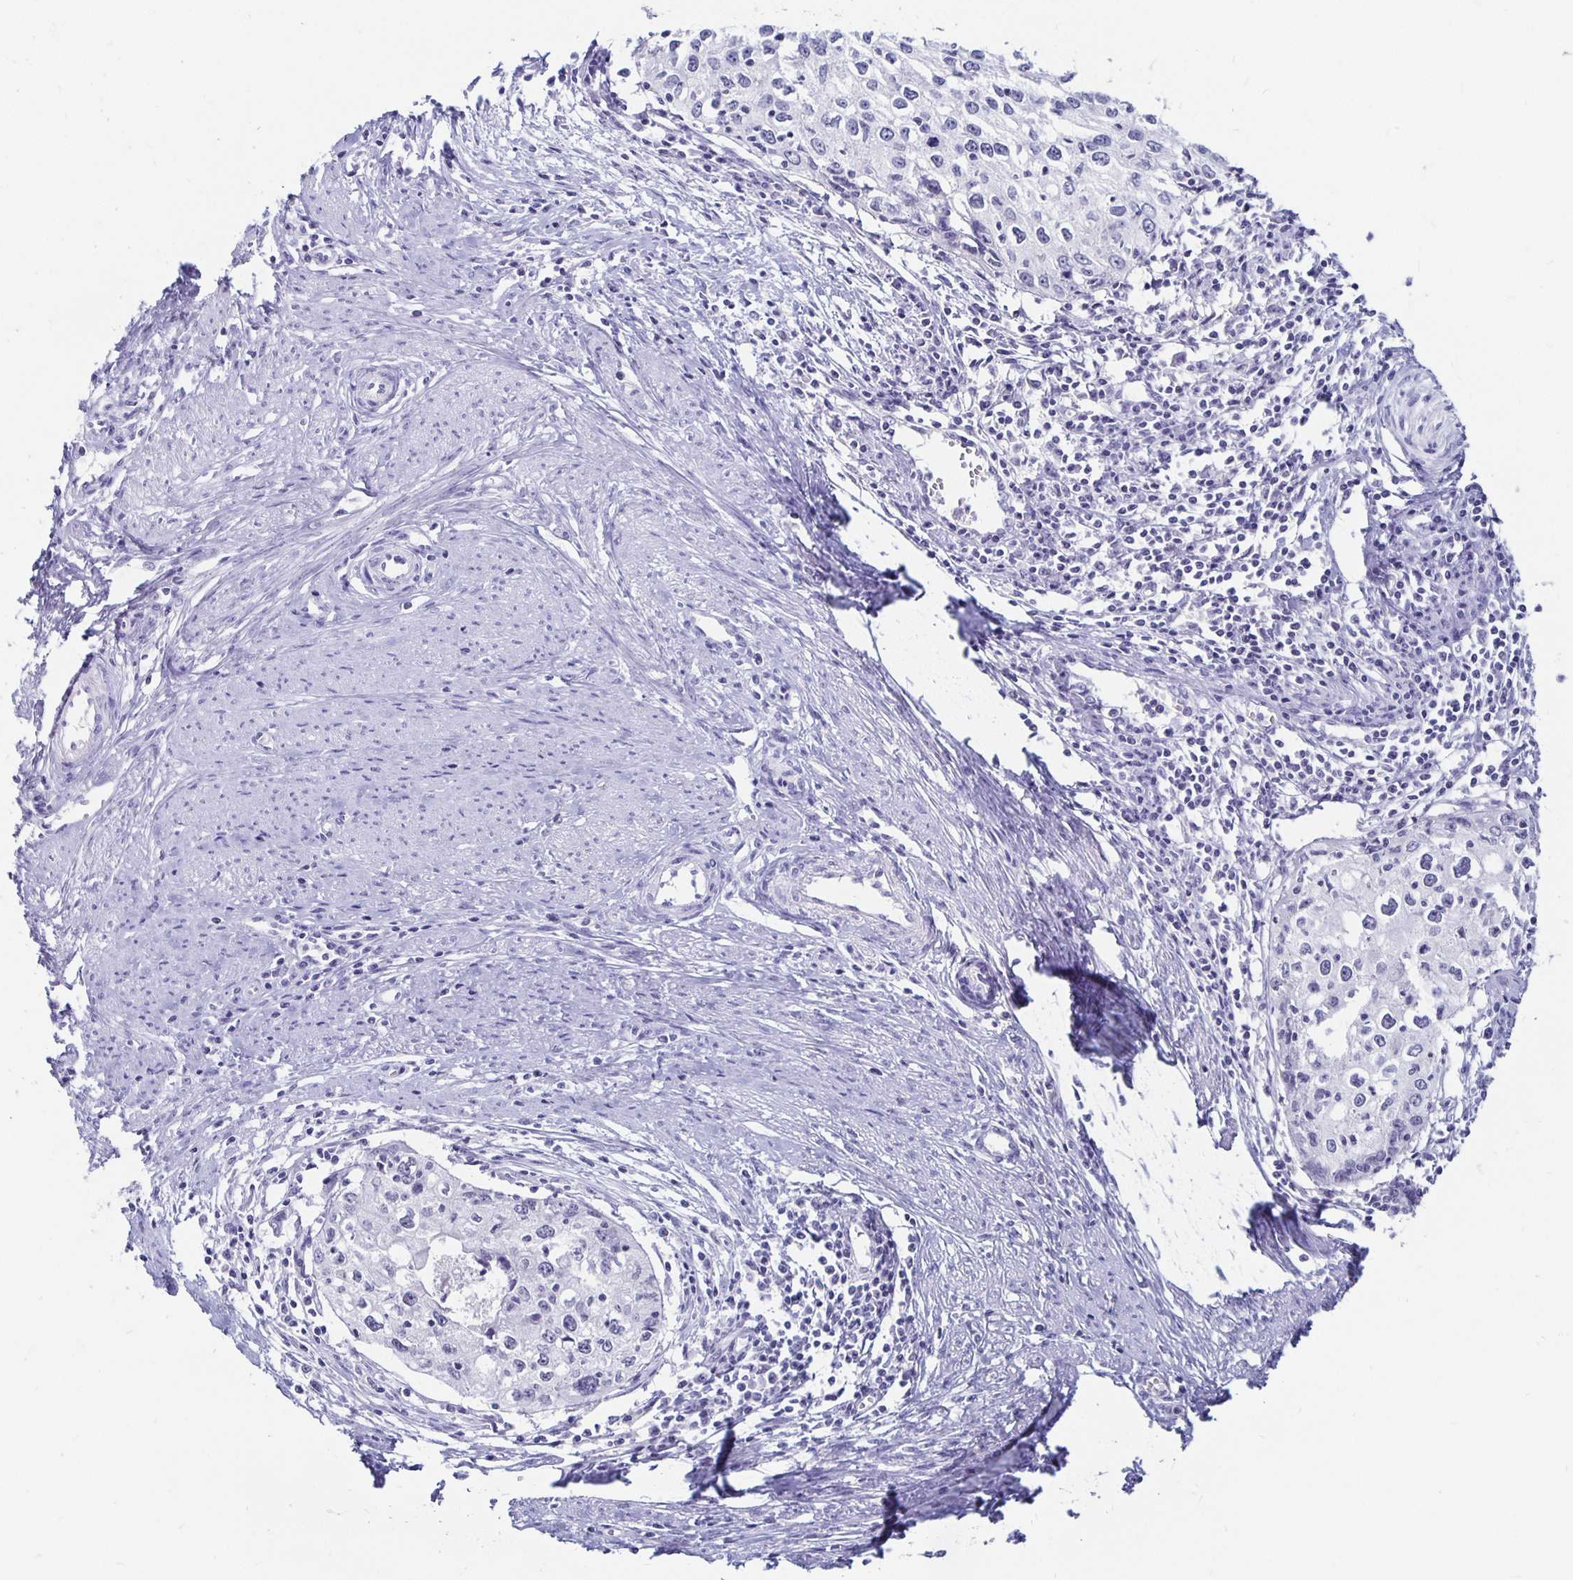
{"staining": {"intensity": "negative", "quantity": "none", "location": "none"}, "tissue": "cervical cancer", "cell_type": "Tumor cells", "image_type": "cancer", "snomed": [{"axis": "morphology", "description": "Squamous cell carcinoma, NOS"}, {"axis": "topography", "description": "Cervix"}], "caption": "DAB (3,3'-diaminobenzidine) immunohistochemical staining of cervical squamous cell carcinoma reveals no significant staining in tumor cells.", "gene": "SYT2", "patient": {"sex": "female", "age": 40}}